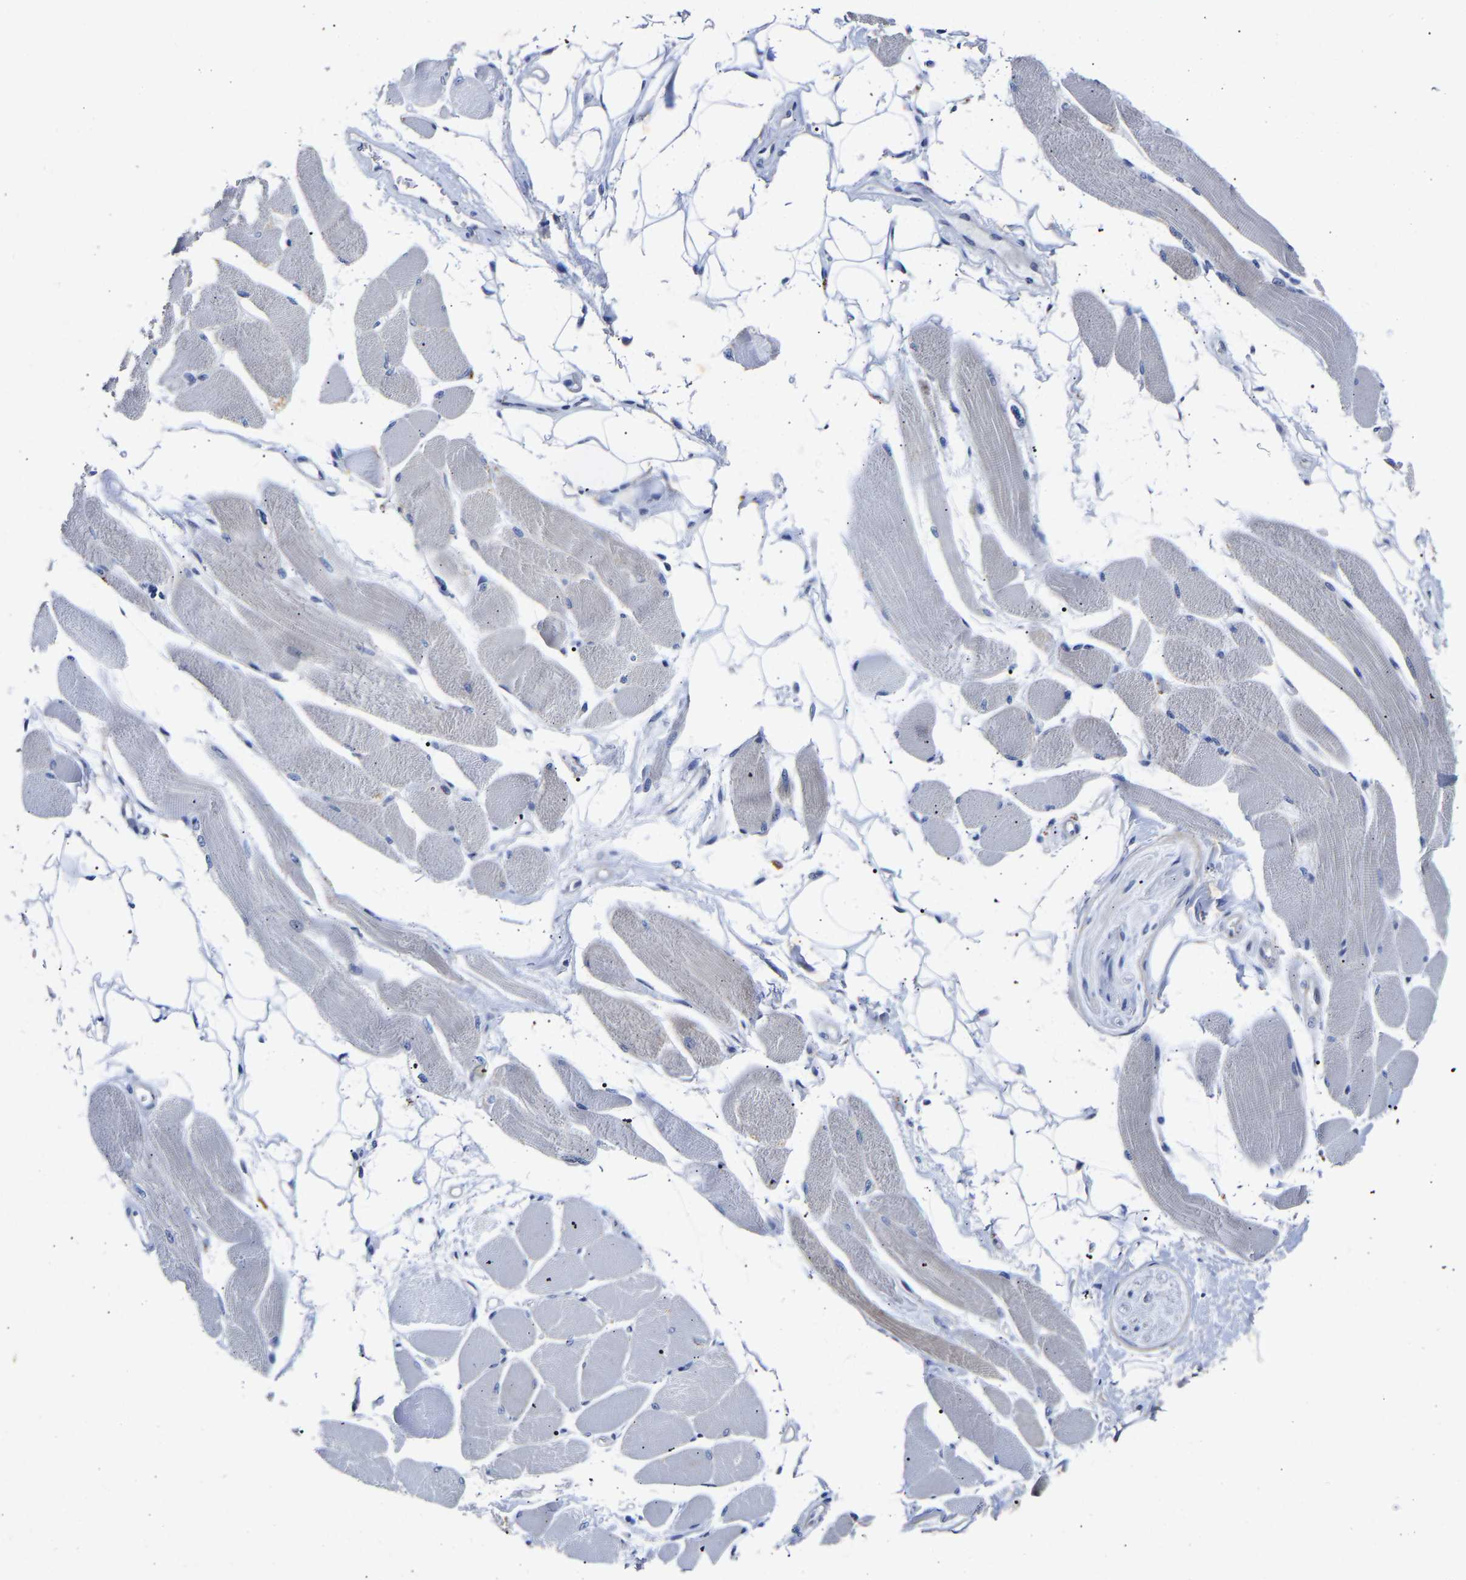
{"staining": {"intensity": "moderate", "quantity": "<25%", "location": "cytoplasmic/membranous"}, "tissue": "skeletal muscle", "cell_type": "Myocytes", "image_type": "normal", "snomed": [{"axis": "morphology", "description": "Normal tissue, NOS"}, {"axis": "topography", "description": "Skeletal muscle"}, {"axis": "topography", "description": "Peripheral nerve tissue"}], "caption": "DAB (3,3'-diaminobenzidine) immunohistochemical staining of normal skeletal muscle displays moderate cytoplasmic/membranous protein positivity in approximately <25% of myocytes.", "gene": "CCDC6", "patient": {"sex": "female", "age": 84}}